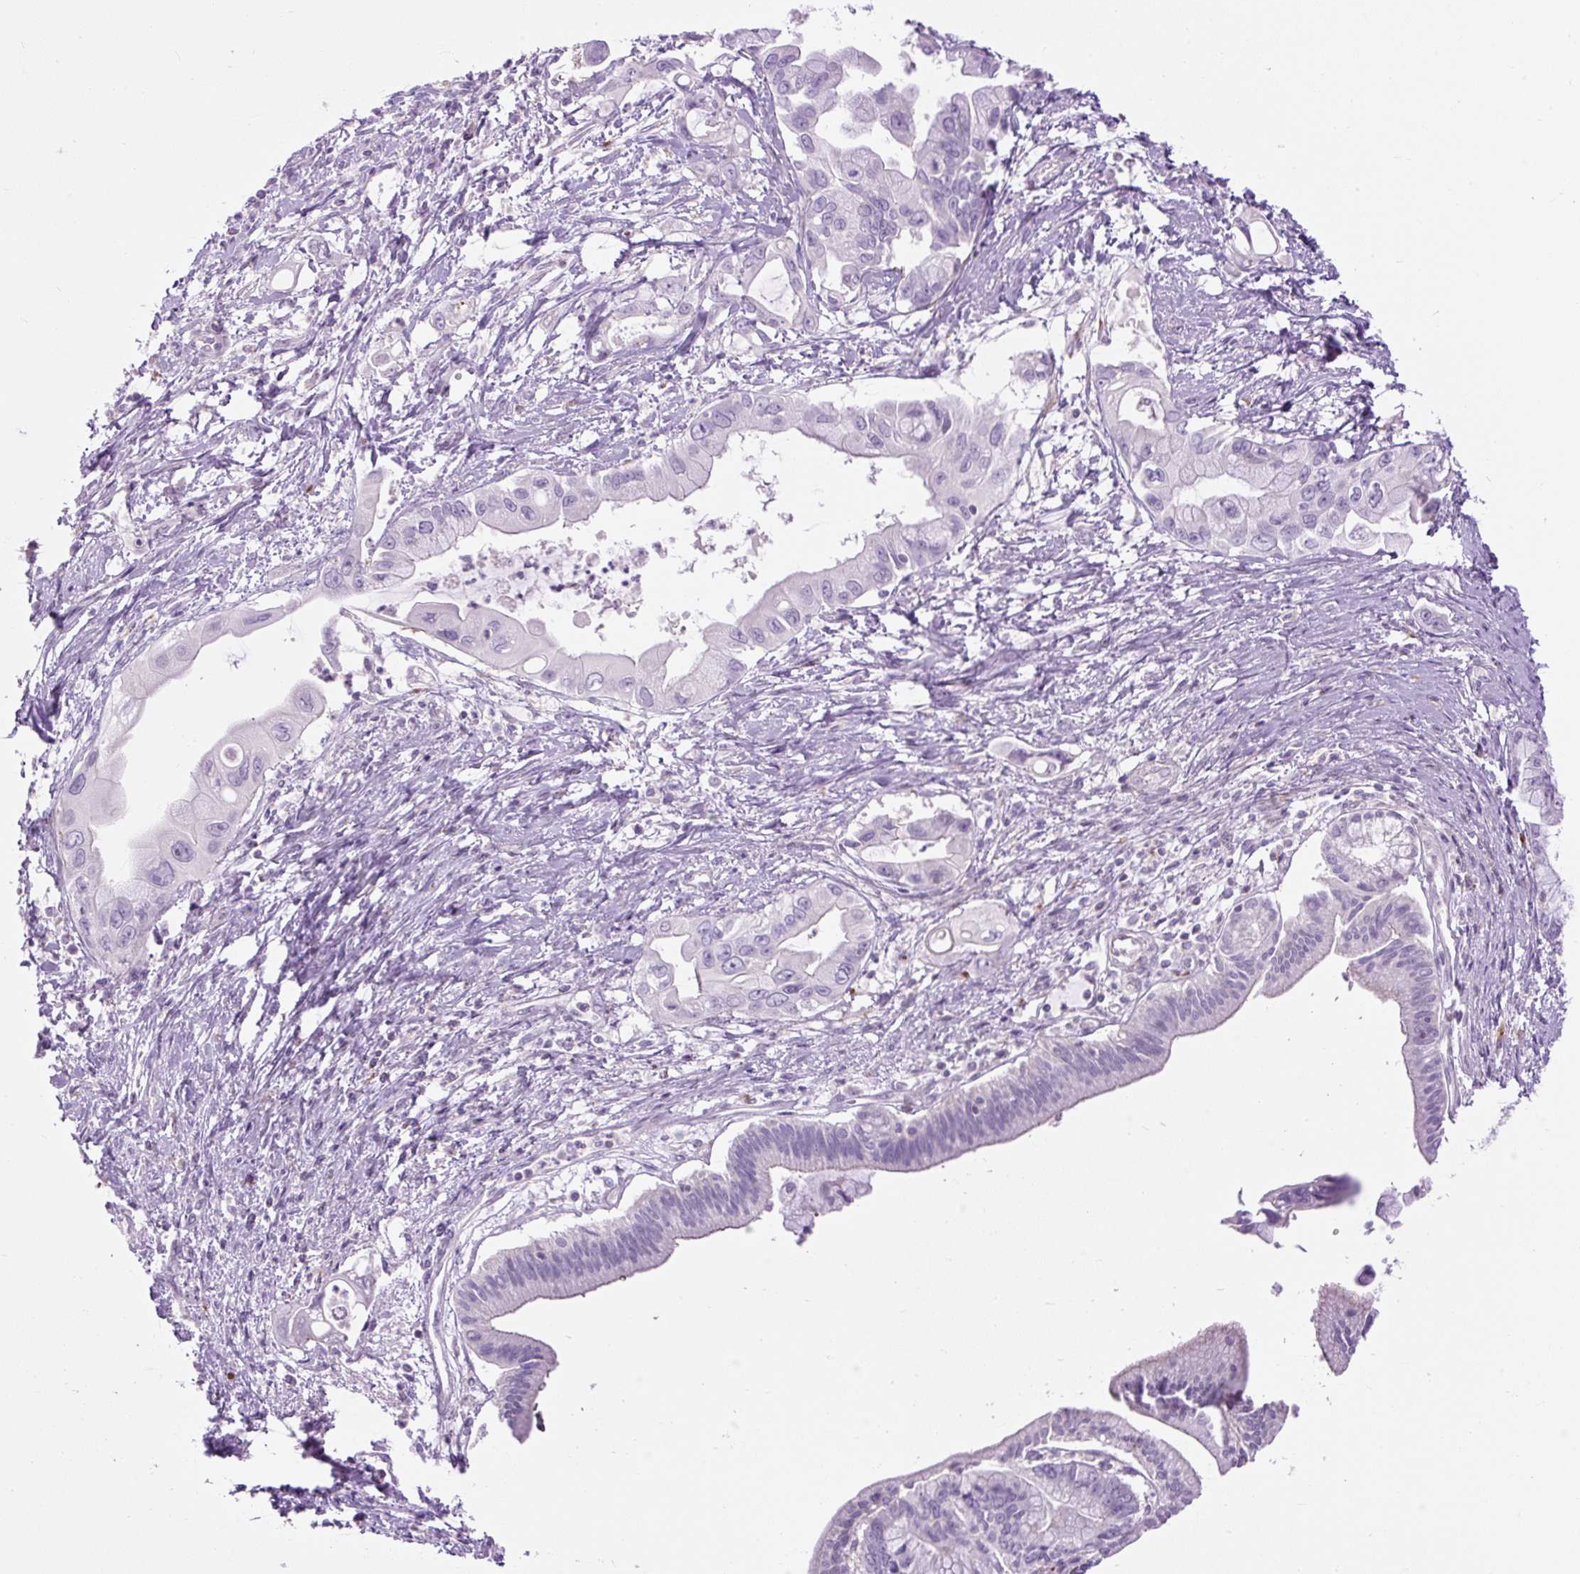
{"staining": {"intensity": "negative", "quantity": "none", "location": "none"}, "tissue": "pancreatic cancer", "cell_type": "Tumor cells", "image_type": "cancer", "snomed": [{"axis": "morphology", "description": "Adenocarcinoma, NOS"}, {"axis": "topography", "description": "Pancreas"}], "caption": "A photomicrograph of human pancreatic cancer is negative for staining in tumor cells.", "gene": "ZNF197", "patient": {"sex": "male", "age": 61}}